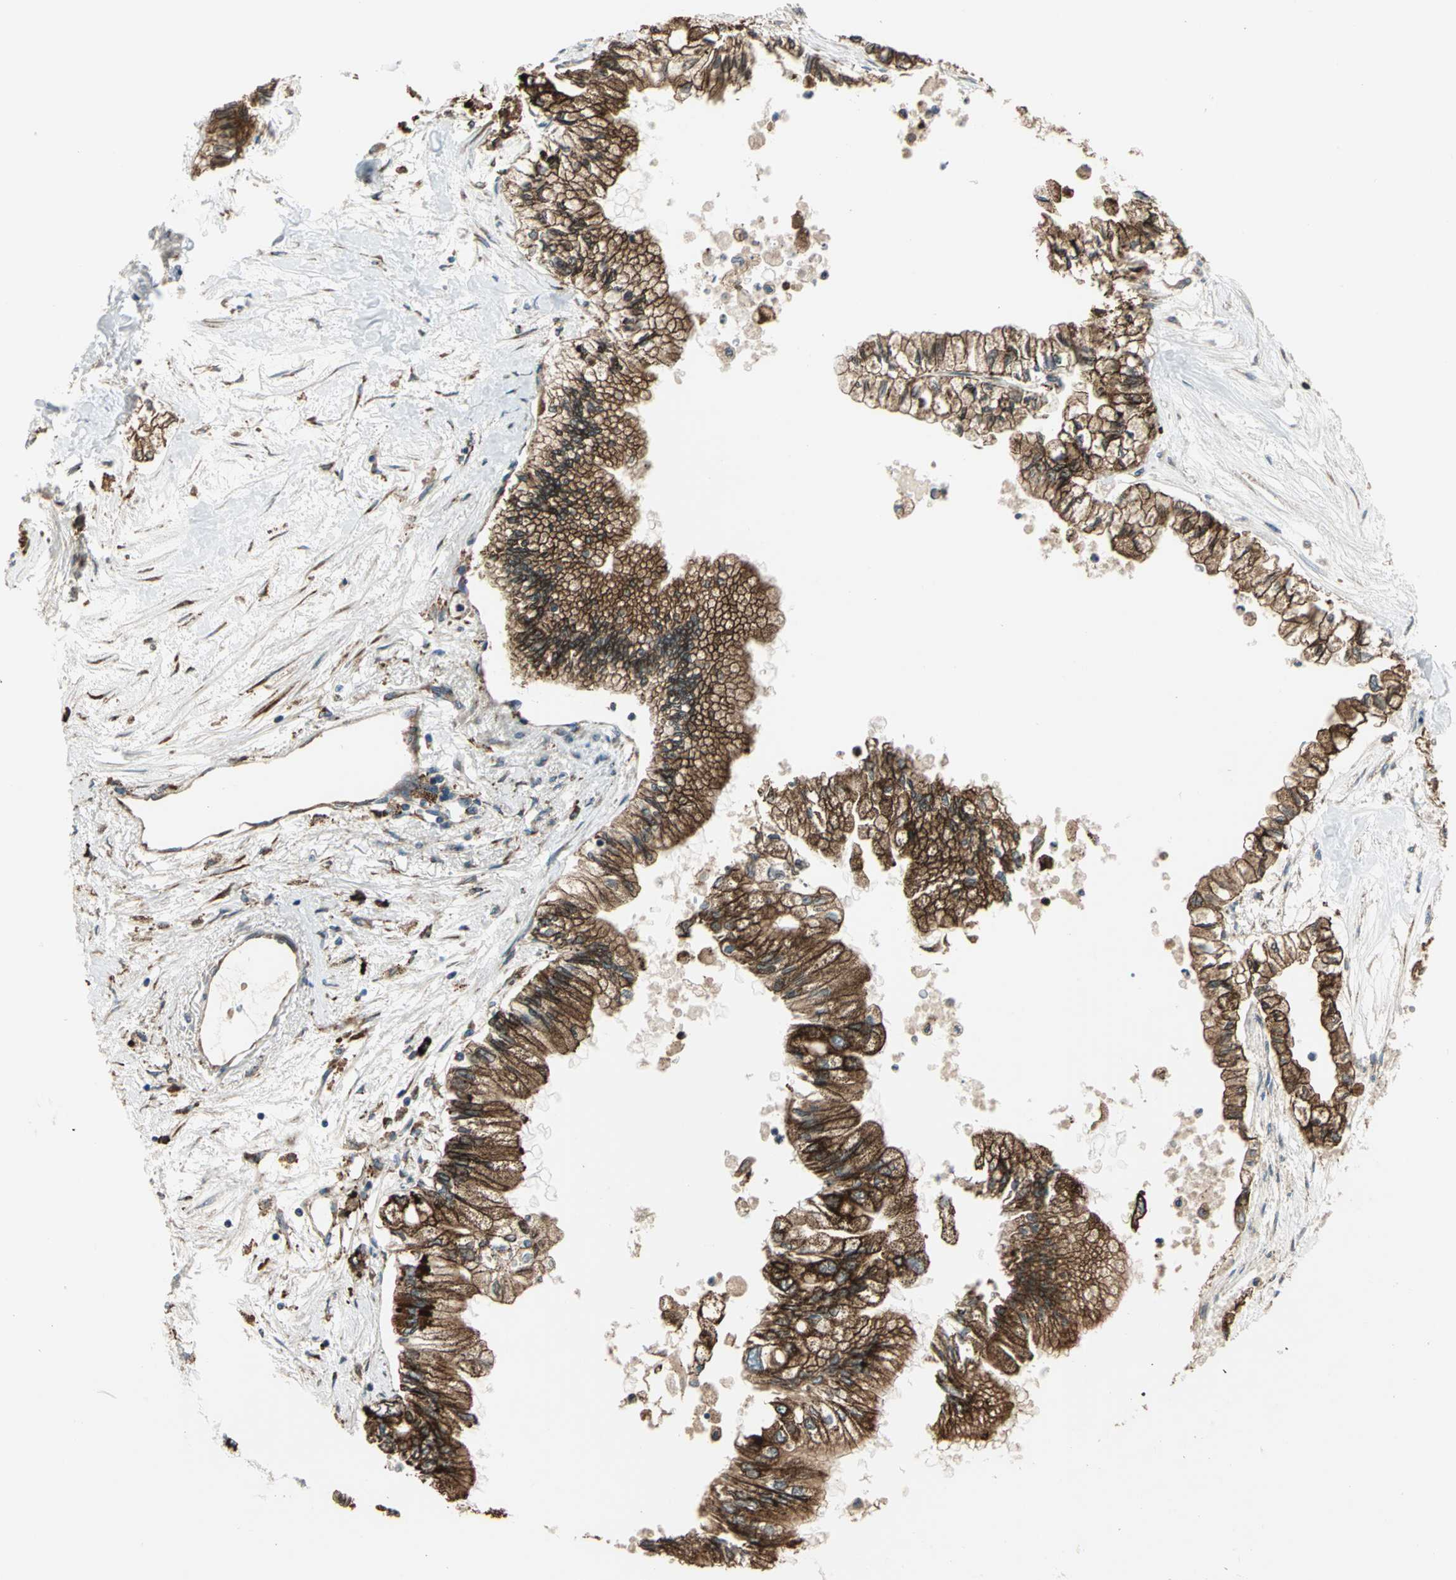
{"staining": {"intensity": "moderate", "quantity": ">75%", "location": "cytoplasmic/membranous"}, "tissue": "pancreatic cancer", "cell_type": "Tumor cells", "image_type": "cancer", "snomed": [{"axis": "morphology", "description": "Adenocarcinoma, NOS"}, {"axis": "topography", "description": "Pancreas"}], "caption": "Pancreatic cancer (adenocarcinoma) tissue demonstrates moderate cytoplasmic/membranous expression in about >75% of tumor cells, visualized by immunohistochemistry. (DAB IHC with brightfield microscopy, high magnification).", "gene": "PDIA4", "patient": {"sex": "male", "age": 79}}